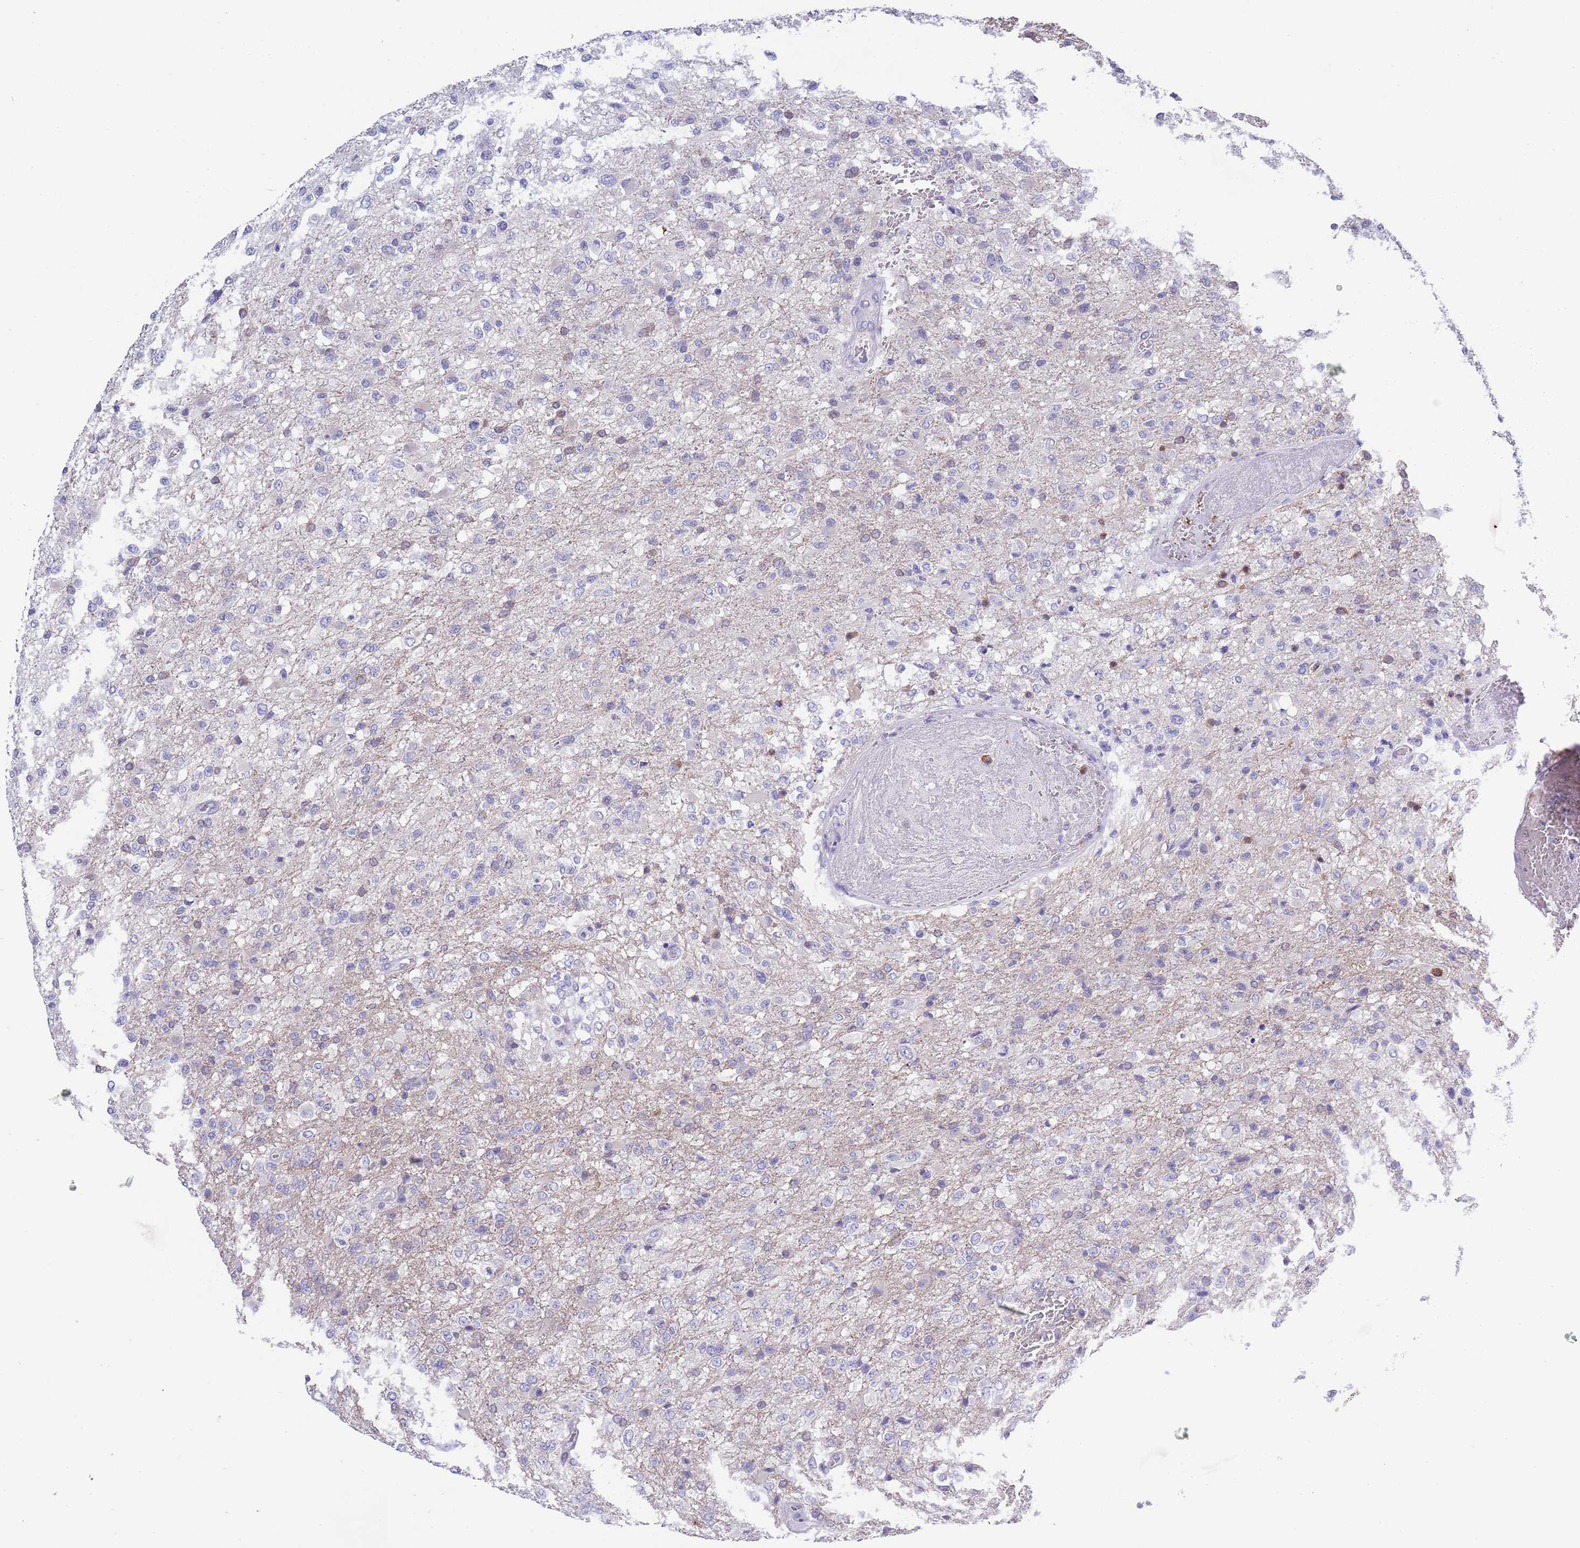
{"staining": {"intensity": "negative", "quantity": "none", "location": "none"}, "tissue": "glioma", "cell_type": "Tumor cells", "image_type": "cancer", "snomed": [{"axis": "morphology", "description": "Glioma, malignant, High grade"}, {"axis": "topography", "description": "Brain"}], "caption": "An immunohistochemistry image of malignant high-grade glioma is shown. There is no staining in tumor cells of malignant high-grade glioma.", "gene": "ZFP2", "patient": {"sex": "female", "age": 74}}